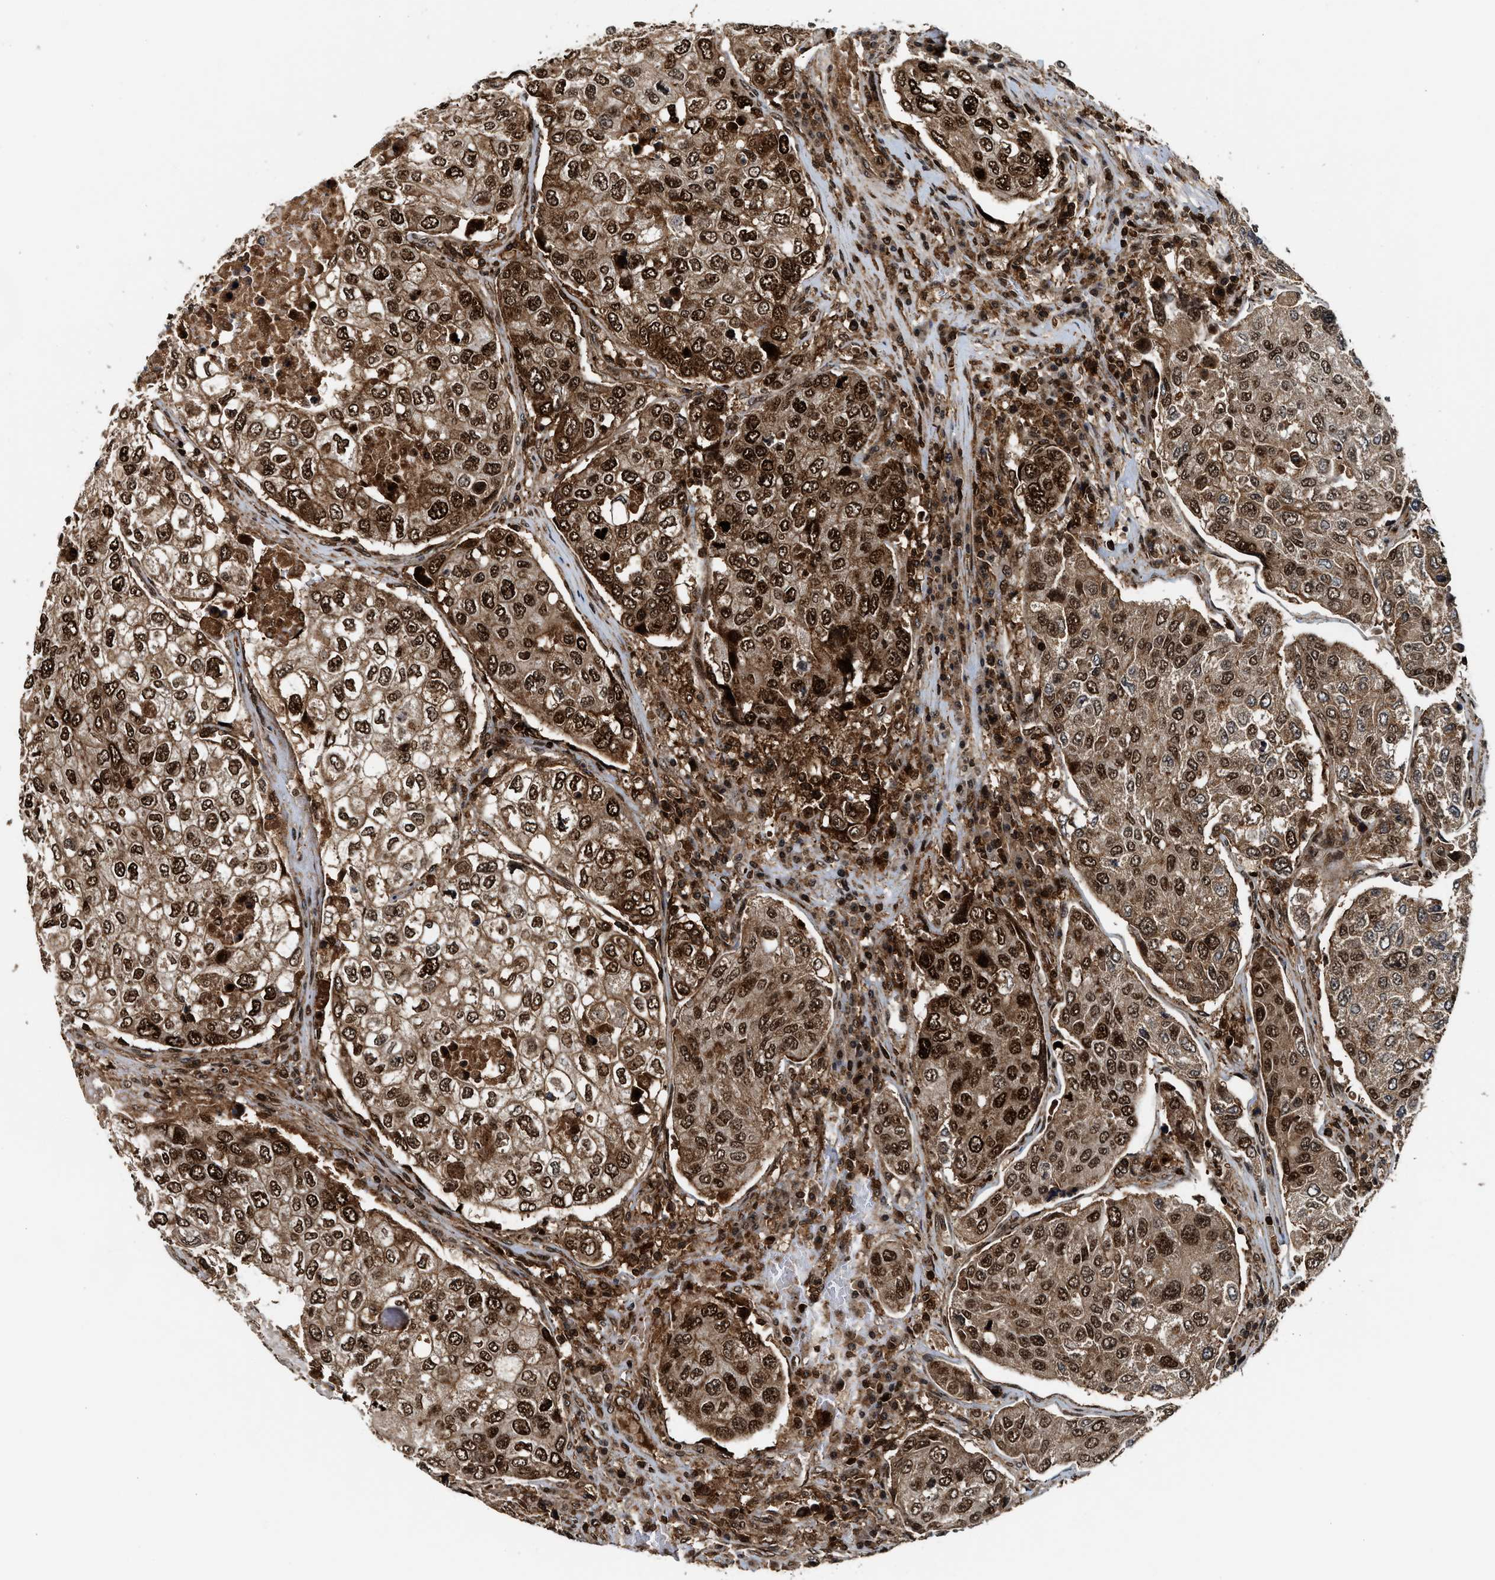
{"staining": {"intensity": "strong", "quantity": ">75%", "location": "cytoplasmic/membranous,nuclear"}, "tissue": "urothelial cancer", "cell_type": "Tumor cells", "image_type": "cancer", "snomed": [{"axis": "morphology", "description": "Urothelial carcinoma, High grade"}, {"axis": "topography", "description": "Lymph node"}, {"axis": "topography", "description": "Urinary bladder"}], "caption": "A high-resolution histopathology image shows IHC staining of urothelial cancer, which demonstrates strong cytoplasmic/membranous and nuclear positivity in approximately >75% of tumor cells.", "gene": "MDM2", "patient": {"sex": "male", "age": 51}}